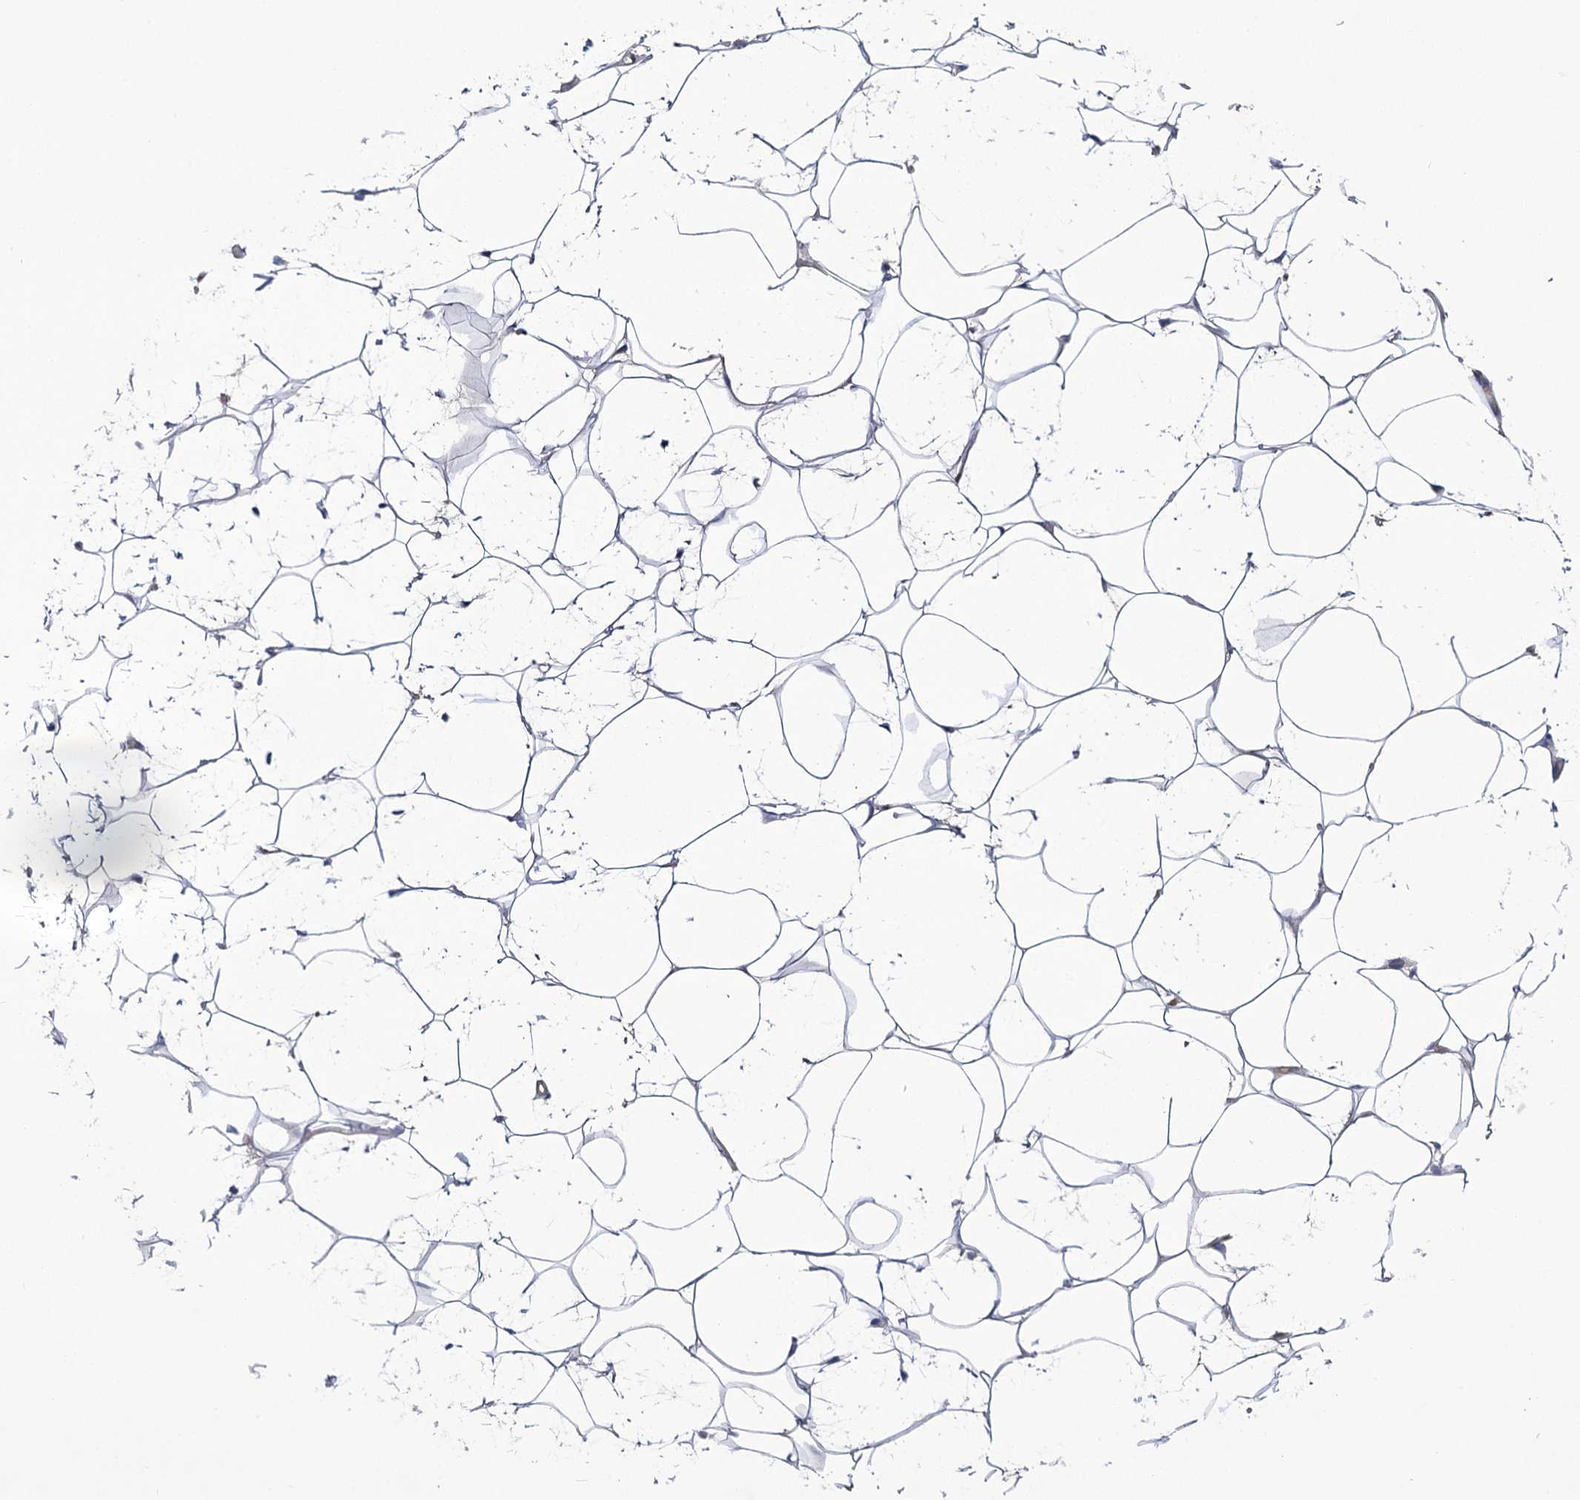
{"staining": {"intensity": "moderate", "quantity": "<25%", "location": "cytoplasmic/membranous"}, "tissue": "adipose tissue", "cell_type": "Adipocytes", "image_type": "normal", "snomed": [{"axis": "morphology", "description": "Normal tissue, NOS"}, {"axis": "topography", "description": "Breast"}], "caption": "Adipose tissue was stained to show a protein in brown. There is low levels of moderate cytoplasmic/membranous staining in about <25% of adipocytes. (DAB IHC, brown staining for protein, blue staining for nuclei).", "gene": "CEP164", "patient": {"sex": "female", "age": 26}}